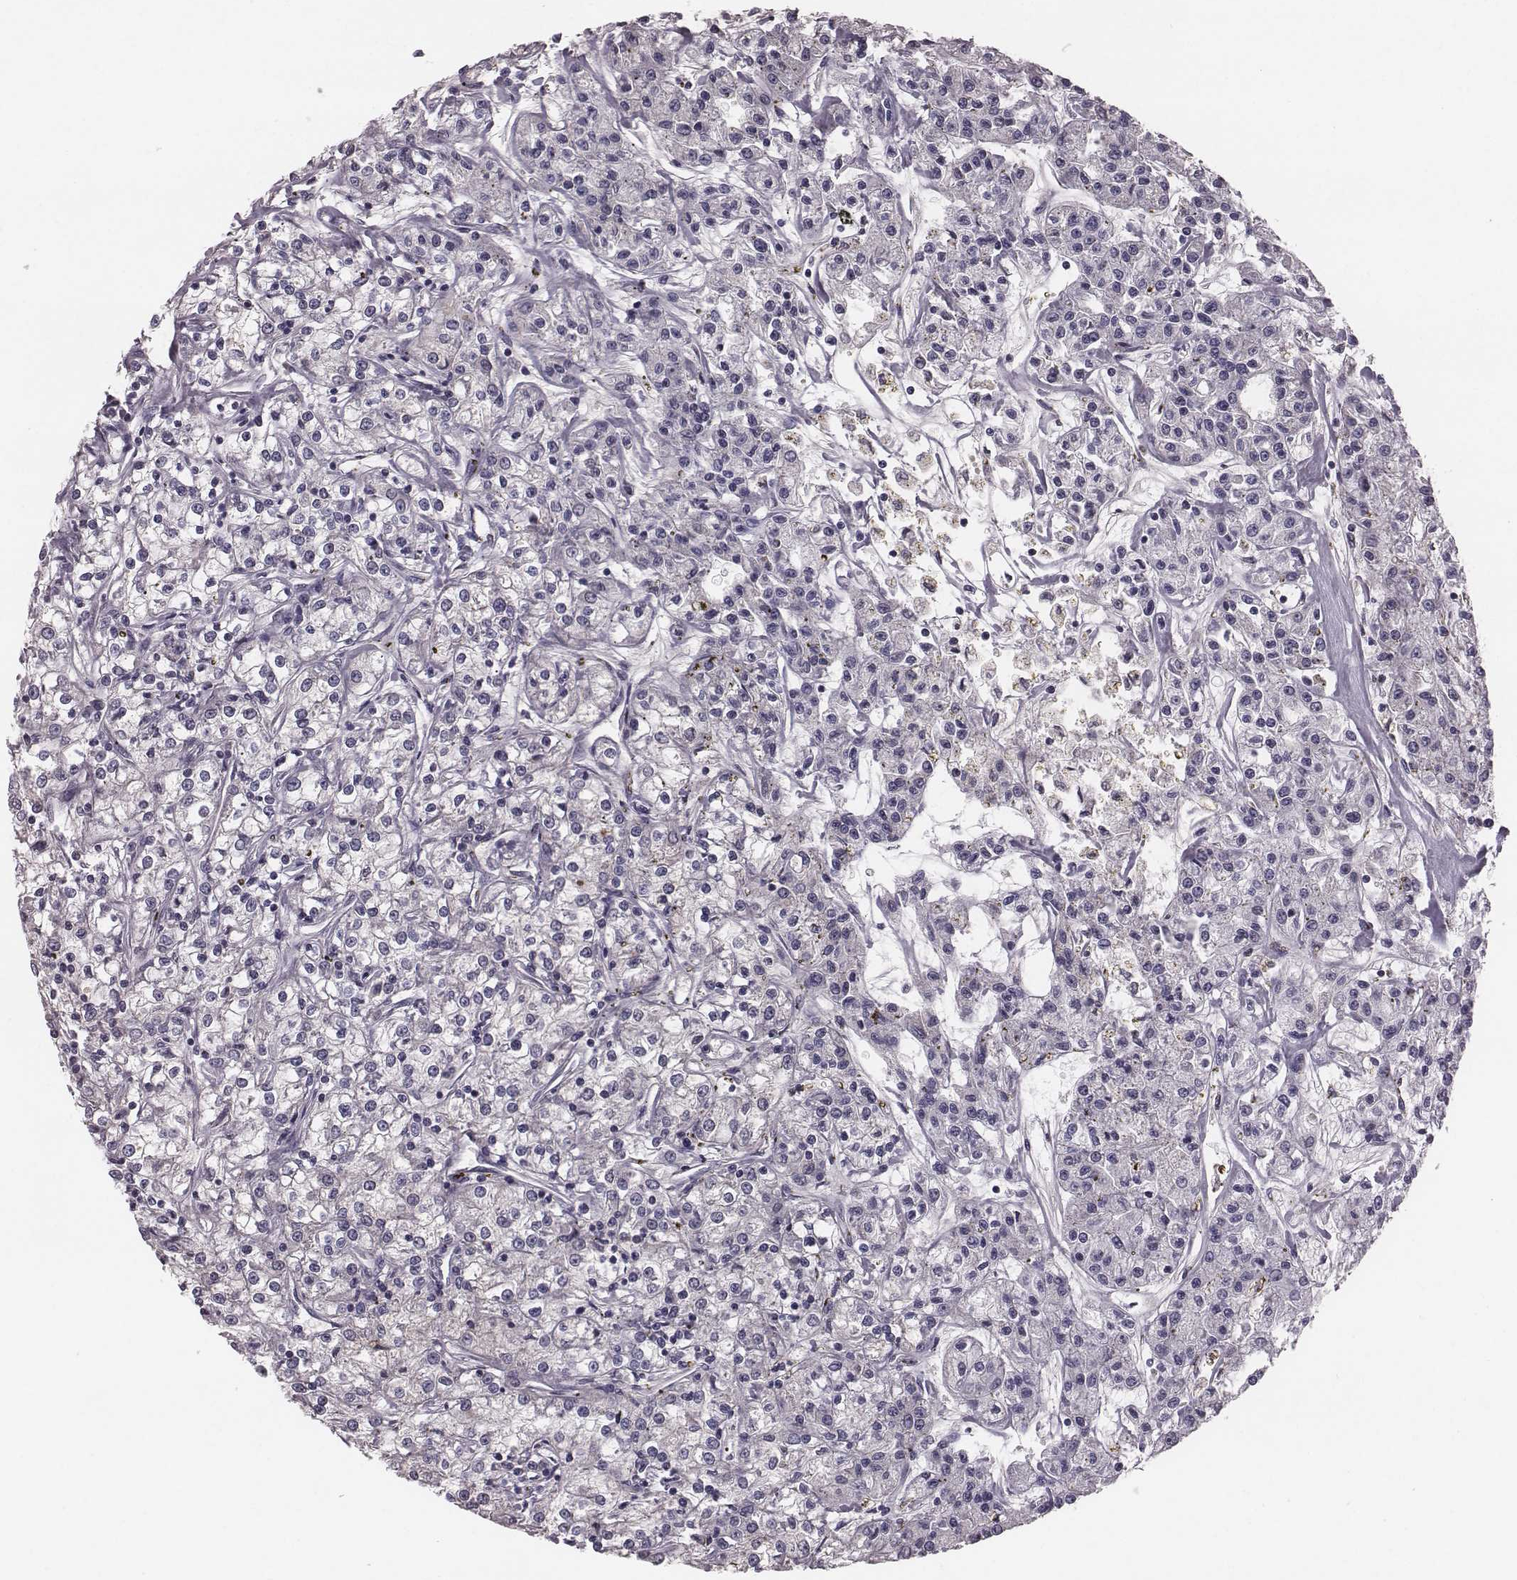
{"staining": {"intensity": "negative", "quantity": "none", "location": "none"}, "tissue": "renal cancer", "cell_type": "Tumor cells", "image_type": "cancer", "snomed": [{"axis": "morphology", "description": "Adenocarcinoma, NOS"}, {"axis": "topography", "description": "Kidney"}], "caption": "Photomicrograph shows no protein staining in tumor cells of adenocarcinoma (renal) tissue. Brightfield microscopy of IHC stained with DAB (3,3'-diaminobenzidine) (brown) and hematoxylin (blue), captured at high magnification.", "gene": "SMIM24", "patient": {"sex": "female", "age": 59}}